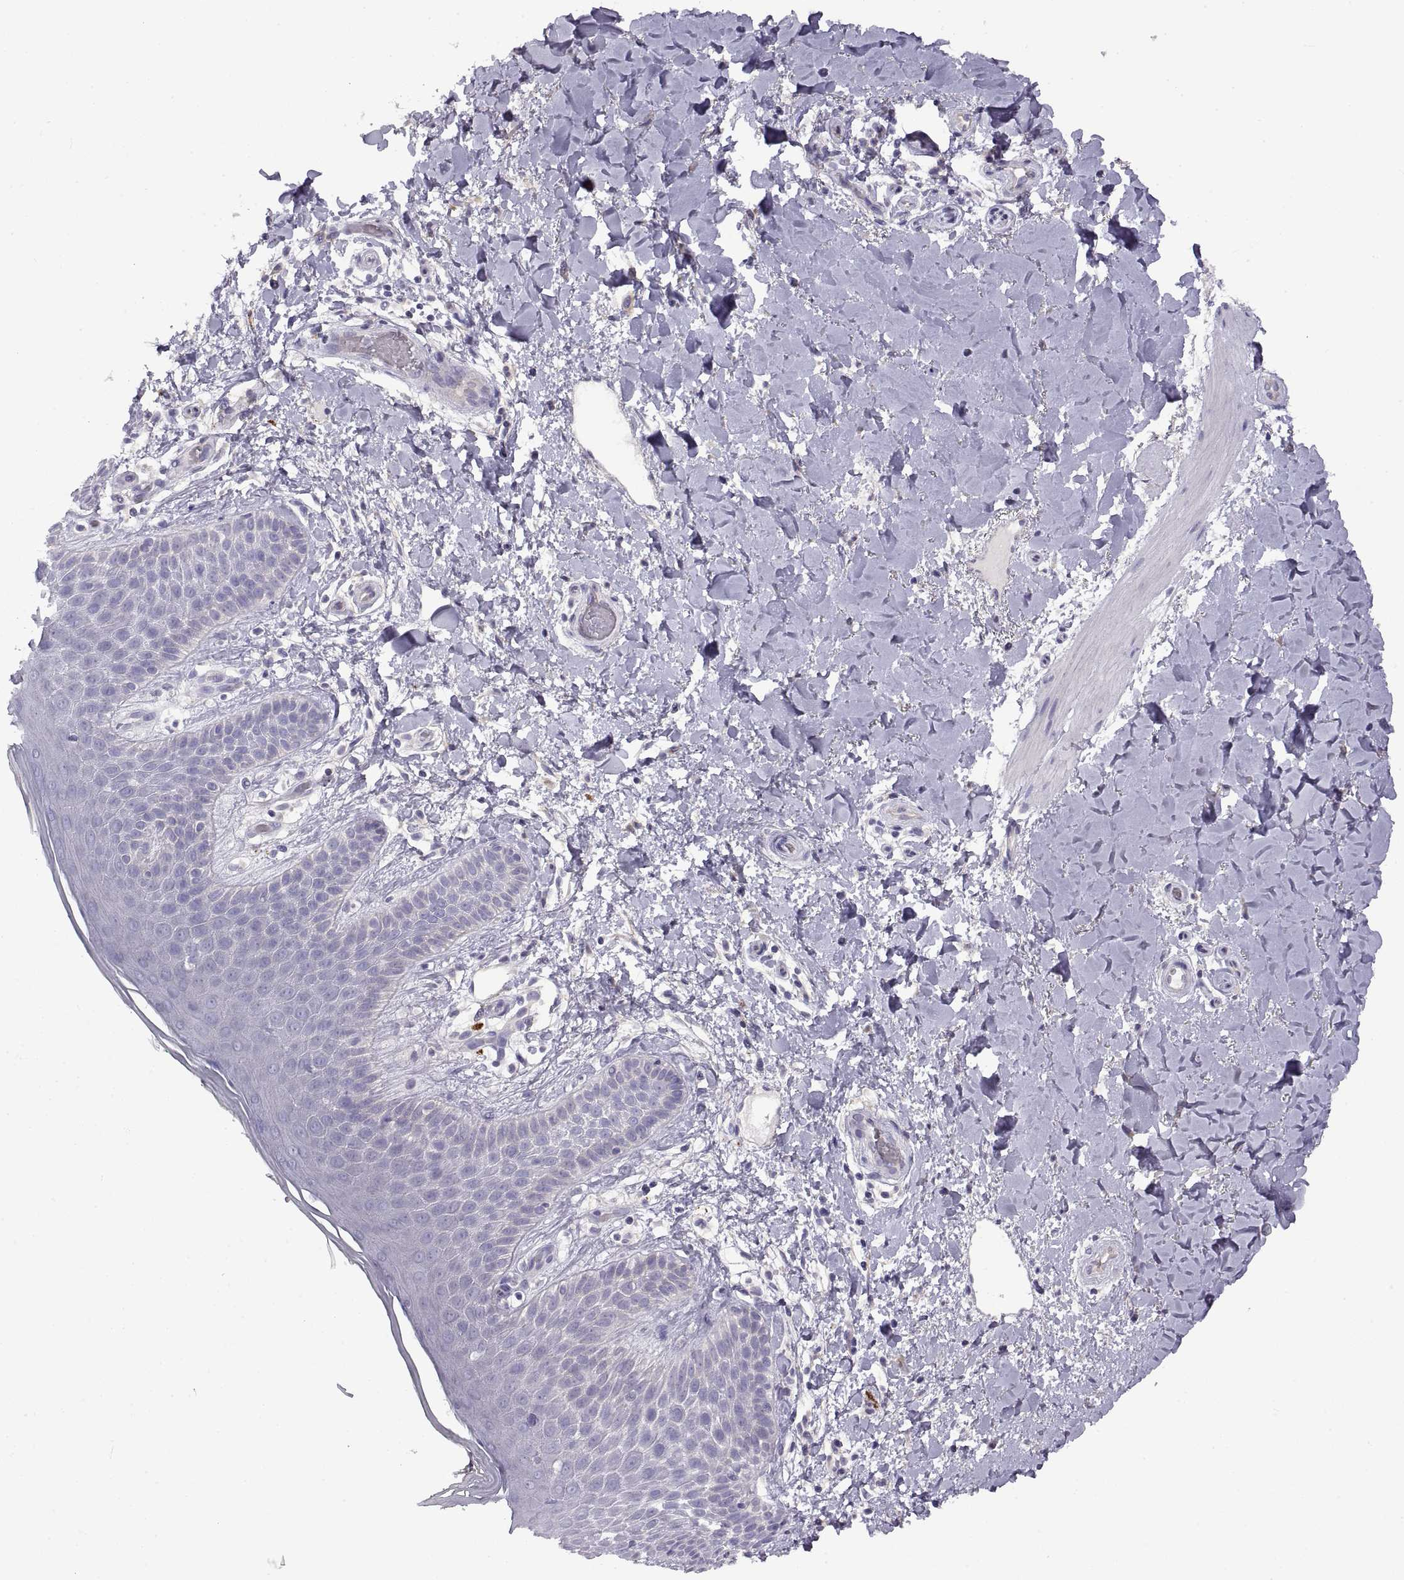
{"staining": {"intensity": "negative", "quantity": "none", "location": "none"}, "tissue": "skin", "cell_type": "Epidermal cells", "image_type": "normal", "snomed": [{"axis": "morphology", "description": "Normal tissue, NOS"}, {"axis": "topography", "description": "Anal"}], "caption": "This micrograph is of benign skin stained with immunohistochemistry (IHC) to label a protein in brown with the nuclei are counter-stained blue. There is no staining in epidermal cells. The staining was performed using DAB (3,3'-diaminobenzidine) to visualize the protein expression in brown, while the nuclei were stained in blue with hematoxylin (Magnification: 20x).", "gene": "CRYBB3", "patient": {"sex": "male", "age": 36}}